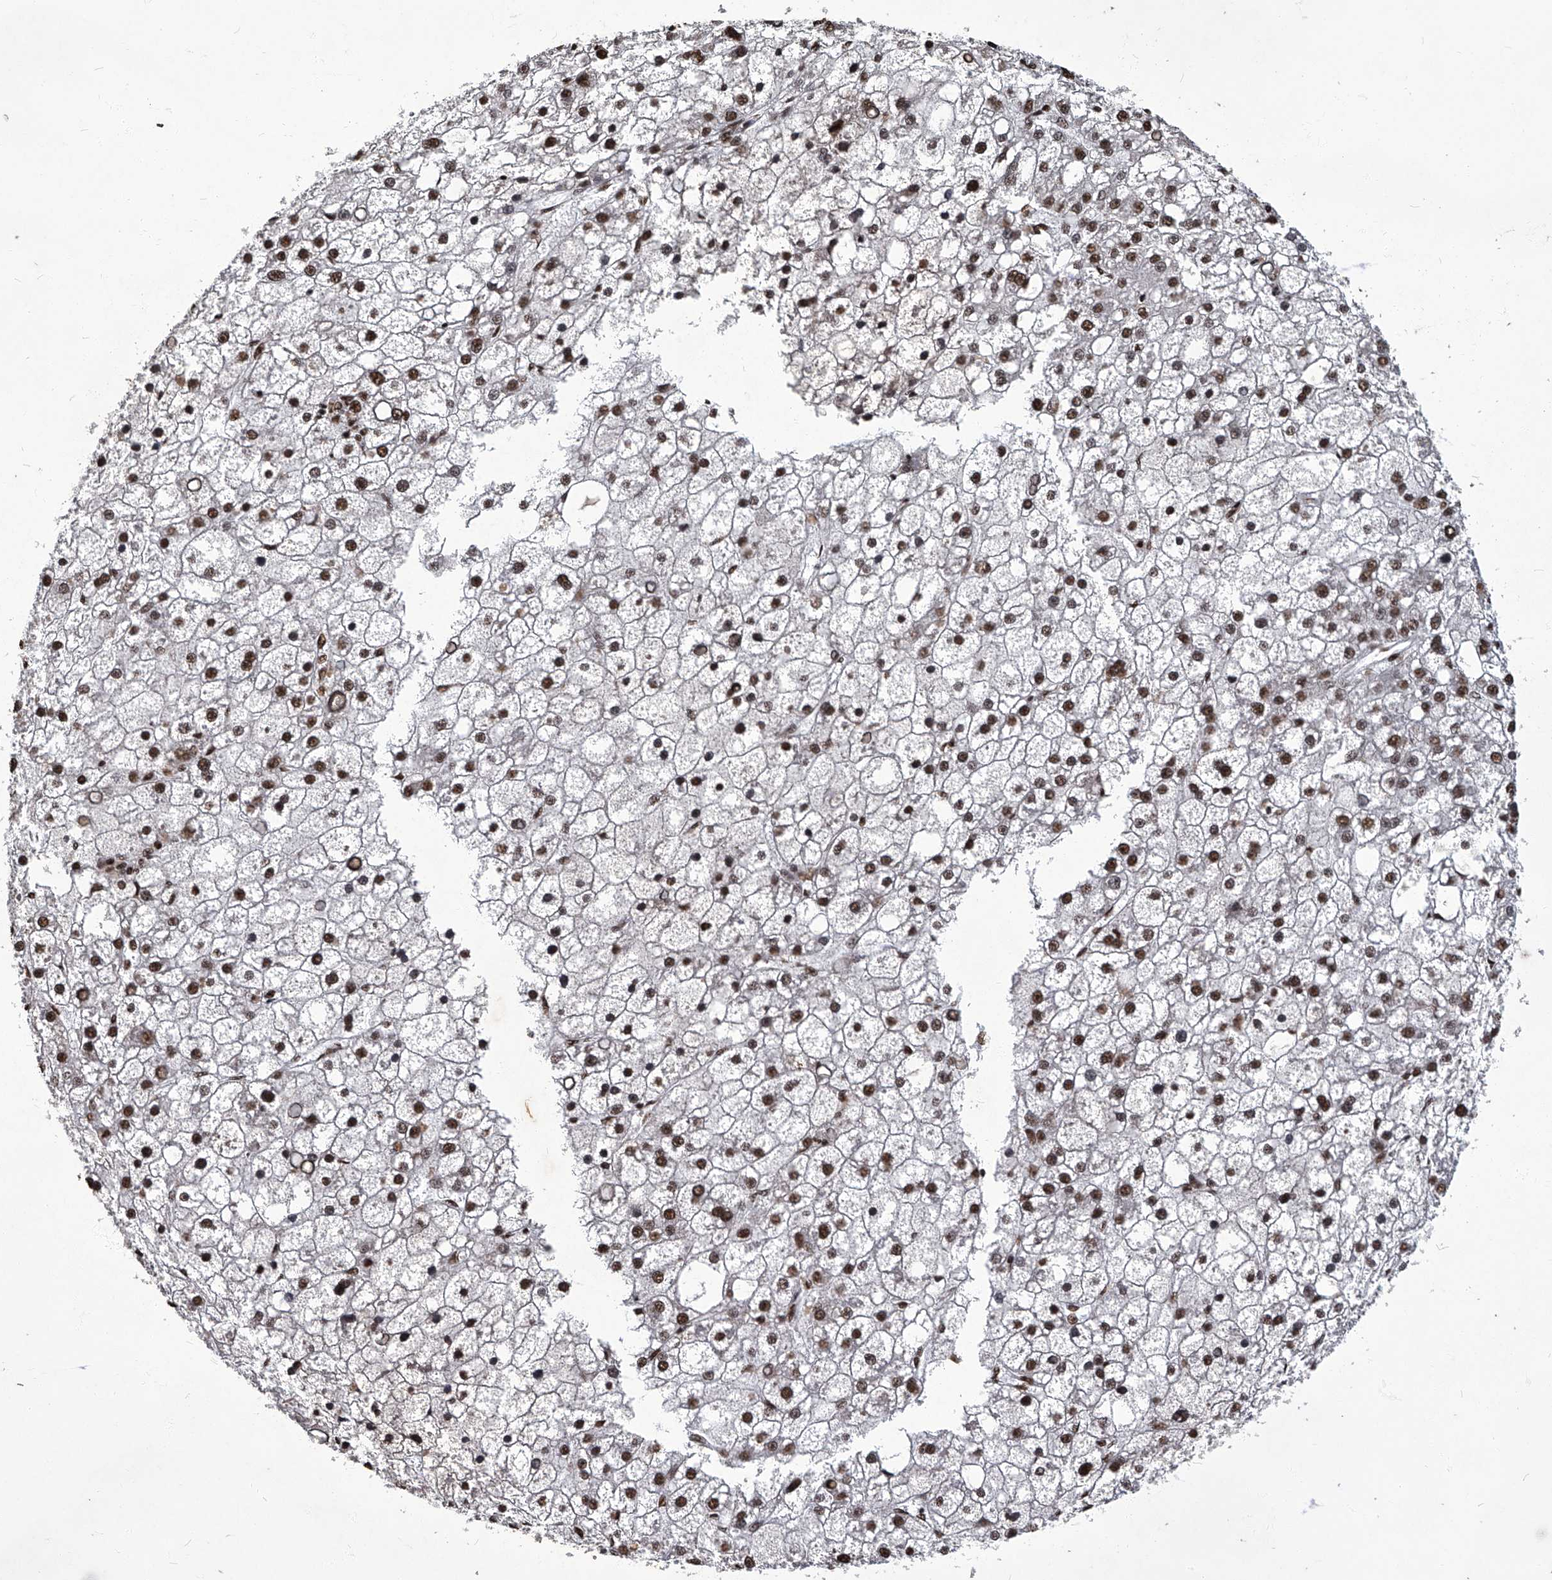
{"staining": {"intensity": "strong", "quantity": ">75%", "location": "nuclear"}, "tissue": "liver cancer", "cell_type": "Tumor cells", "image_type": "cancer", "snomed": [{"axis": "morphology", "description": "Carcinoma, Hepatocellular, NOS"}, {"axis": "topography", "description": "Liver"}], "caption": "A high-resolution micrograph shows immunohistochemistry staining of liver cancer, which demonstrates strong nuclear positivity in about >75% of tumor cells.", "gene": "HBP1", "patient": {"sex": "male", "age": 67}}